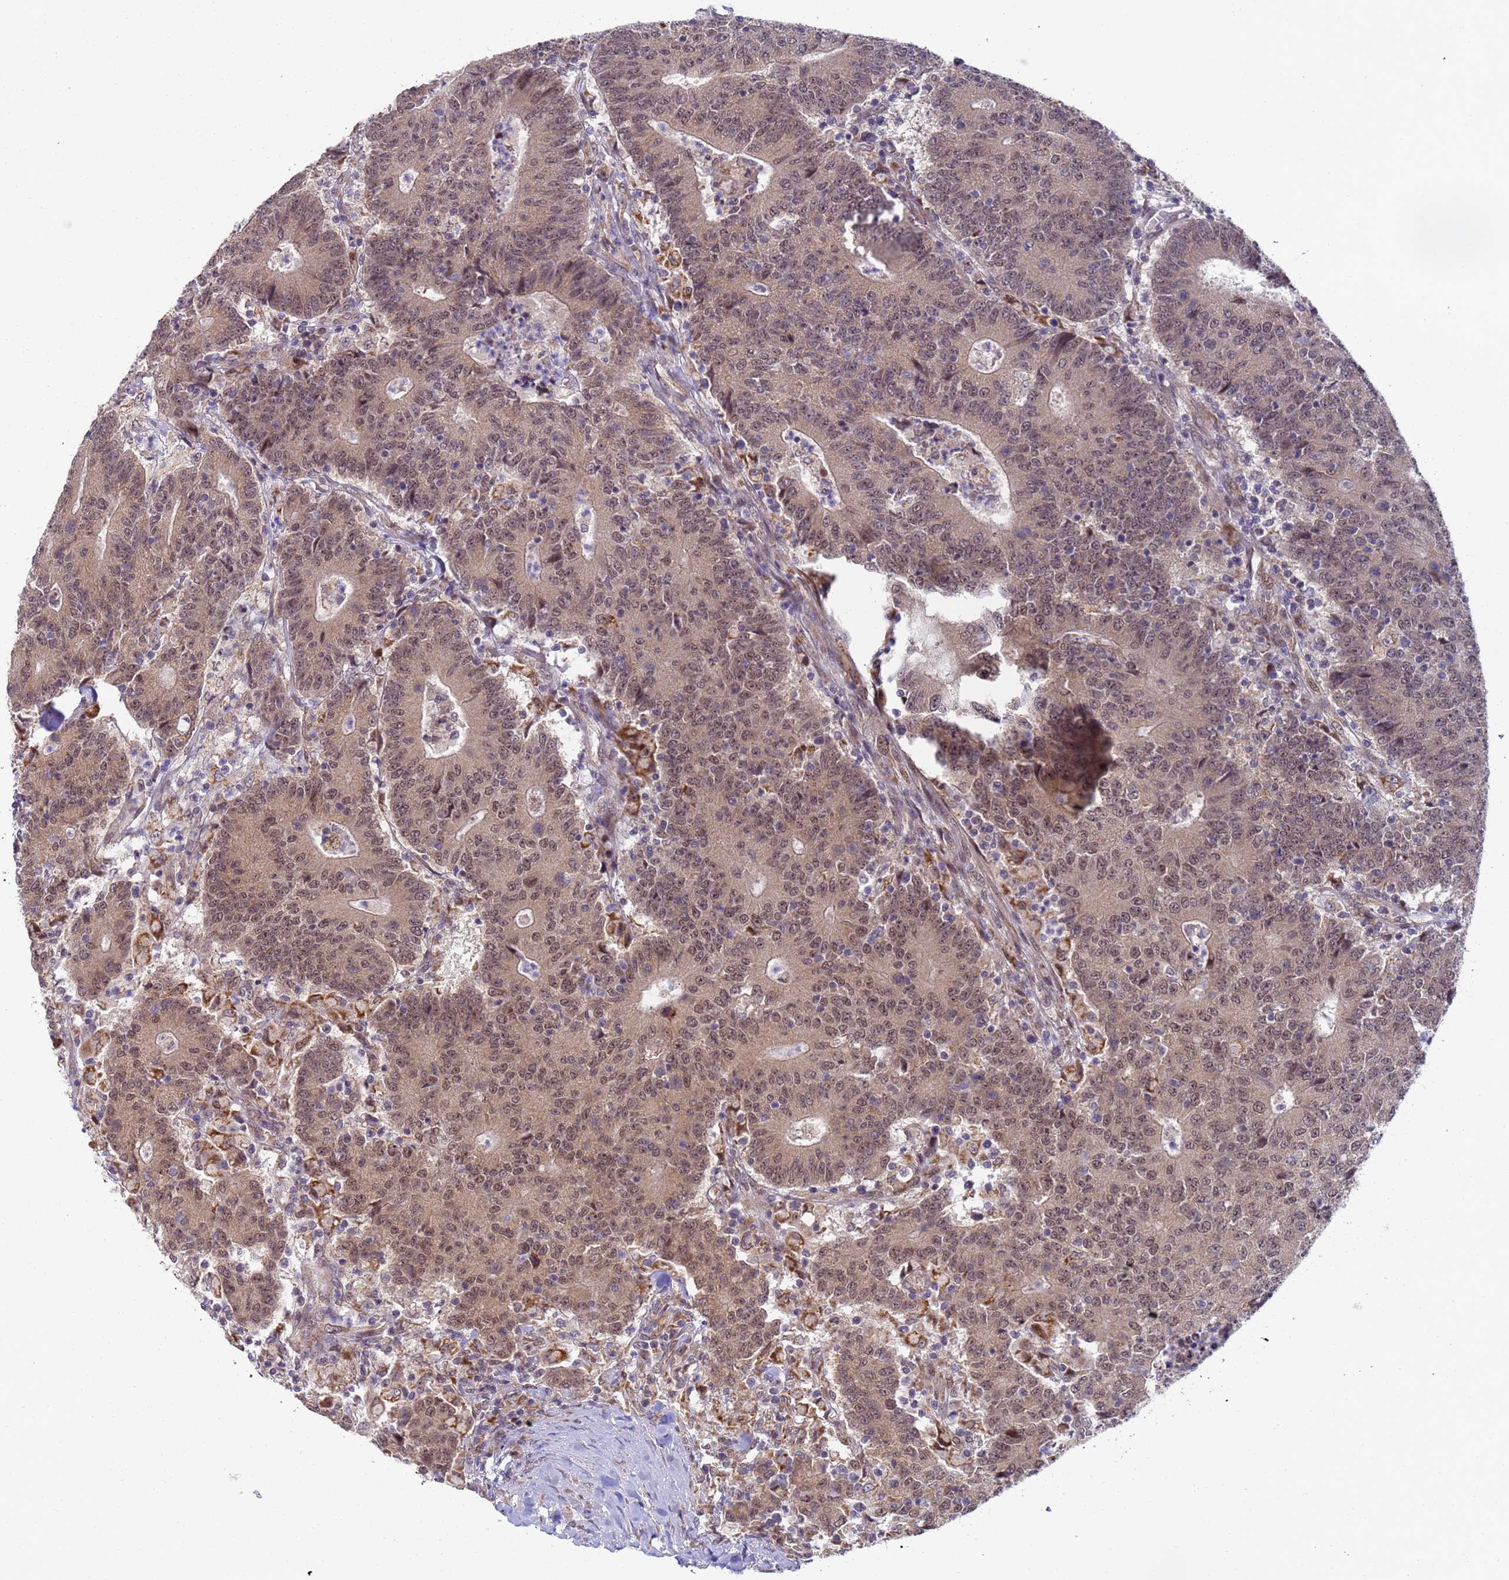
{"staining": {"intensity": "moderate", "quantity": ">75%", "location": "cytoplasmic/membranous,nuclear"}, "tissue": "colorectal cancer", "cell_type": "Tumor cells", "image_type": "cancer", "snomed": [{"axis": "morphology", "description": "Adenocarcinoma, NOS"}, {"axis": "topography", "description": "Colon"}], "caption": "Immunohistochemistry of colorectal cancer displays medium levels of moderate cytoplasmic/membranous and nuclear expression in approximately >75% of tumor cells.", "gene": "RAPGEF3", "patient": {"sex": "female", "age": 75}}